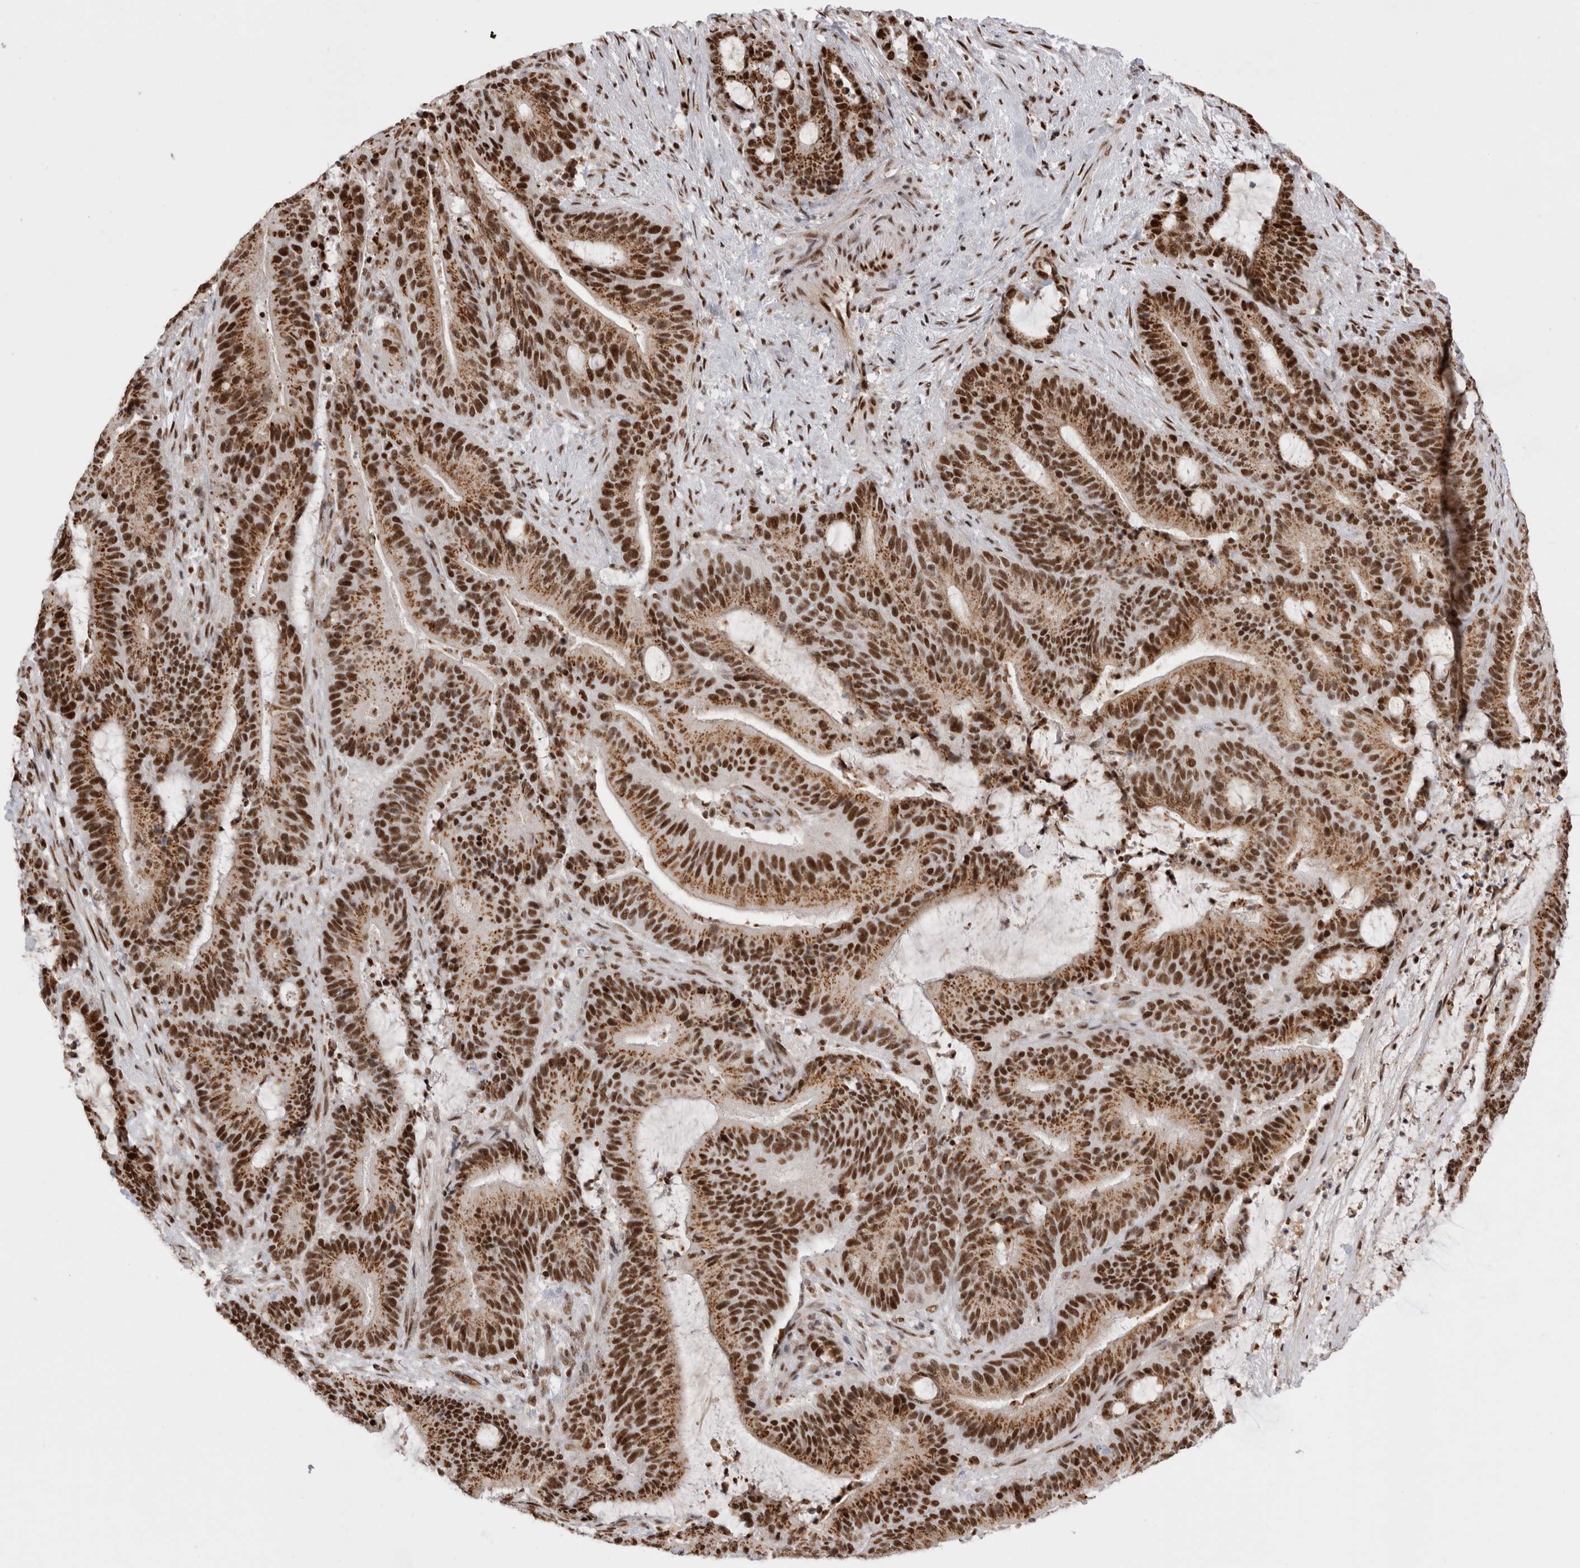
{"staining": {"intensity": "strong", "quantity": ">75%", "location": "cytoplasmic/membranous,nuclear"}, "tissue": "liver cancer", "cell_type": "Tumor cells", "image_type": "cancer", "snomed": [{"axis": "morphology", "description": "Normal tissue, NOS"}, {"axis": "morphology", "description": "Cholangiocarcinoma"}, {"axis": "topography", "description": "Liver"}, {"axis": "topography", "description": "Peripheral nerve tissue"}], "caption": "Liver cancer was stained to show a protein in brown. There is high levels of strong cytoplasmic/membranous and nuclear positivity in about >75% of tumor cells.", "gene": "EYA2", "patient": {"sex": "female", "age": 73}}